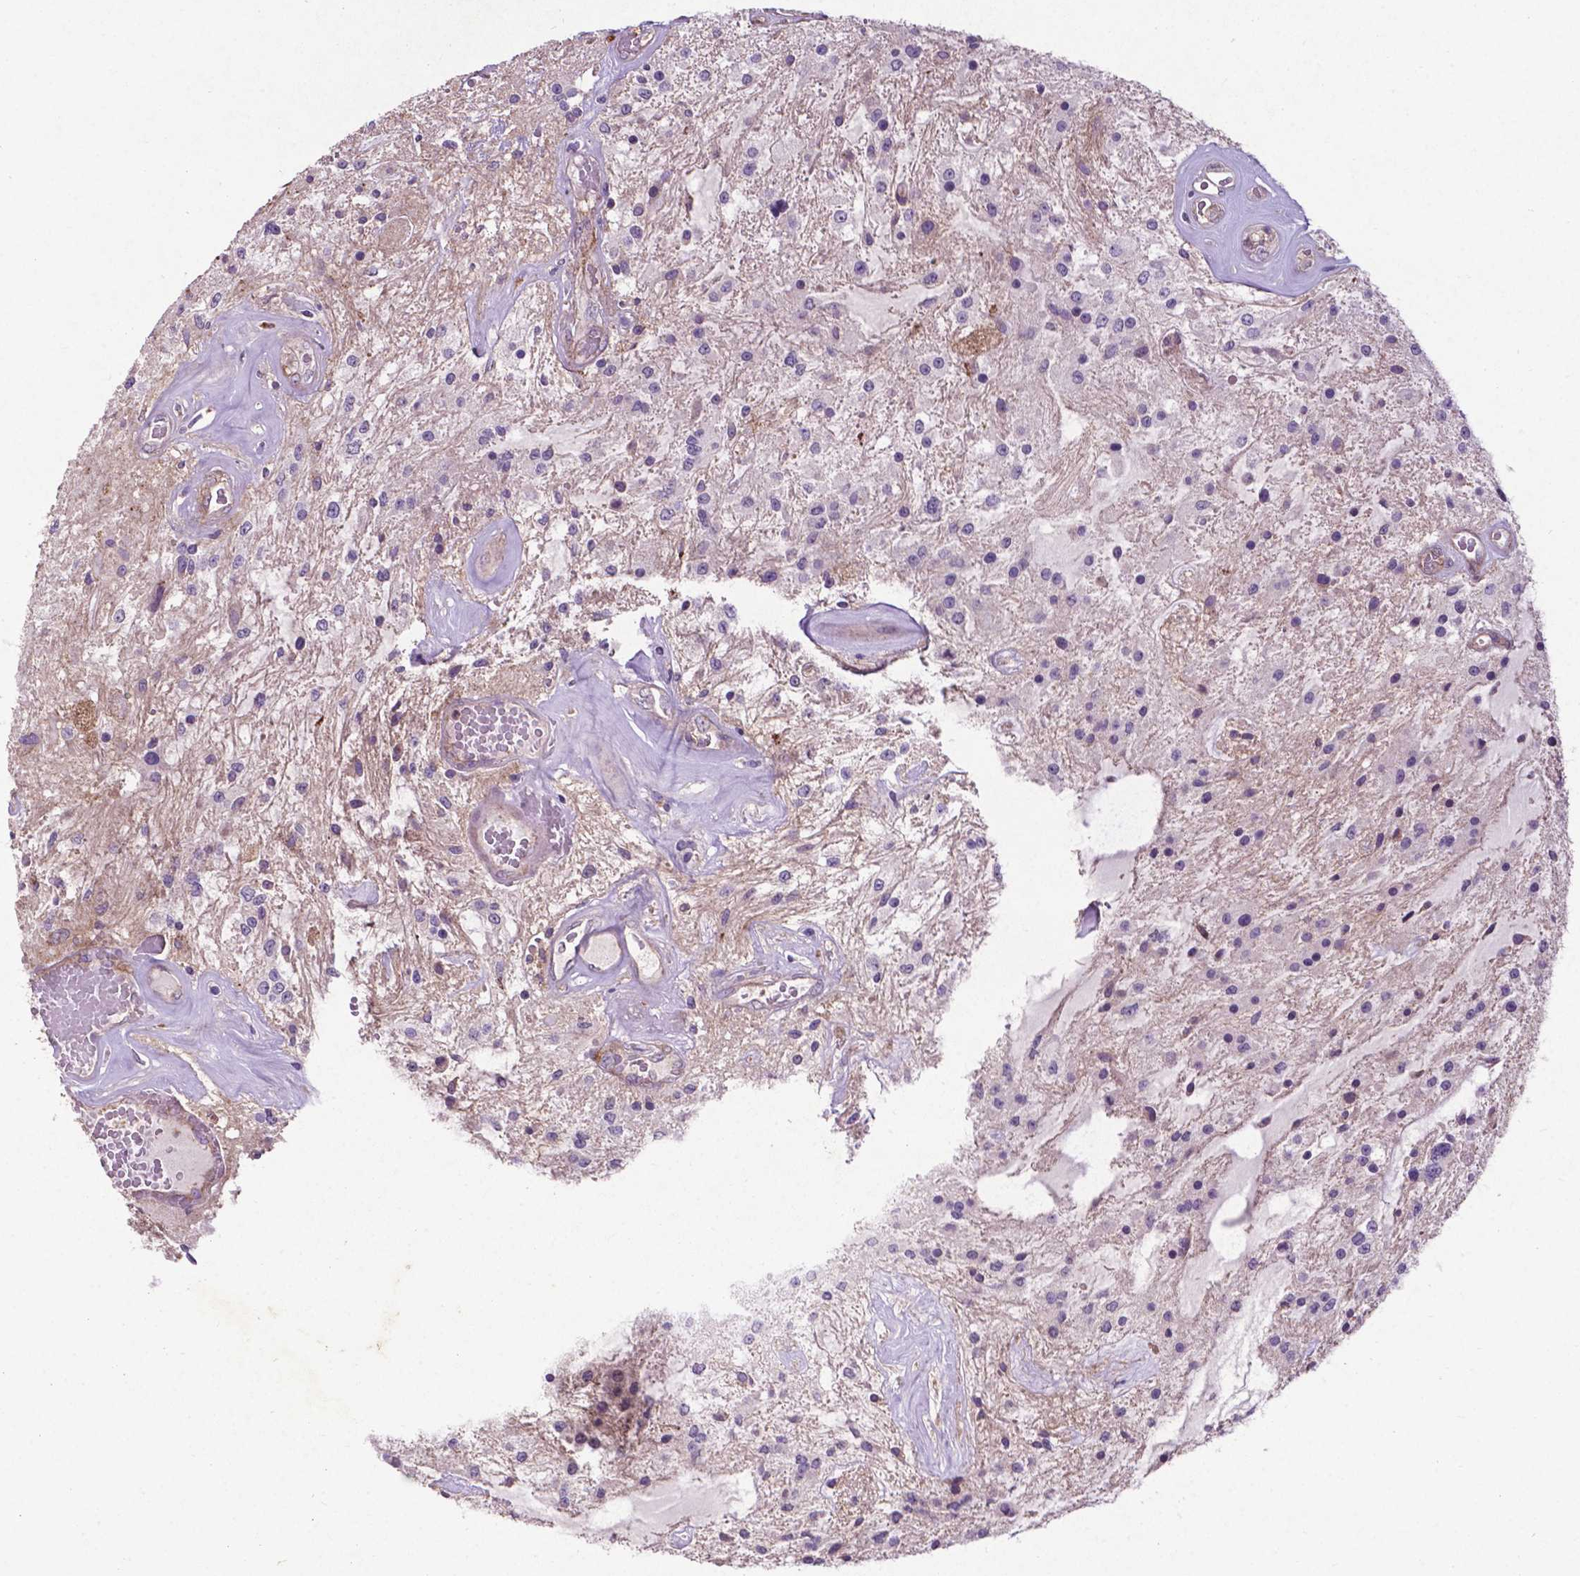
{"staining": {"intensity": "negative", "quantity": "none", "location": "none"}, "tissue": "glioma", "cell_type": "Tumor cells", "image_type": "cancer", "snomed": [{"axis": "morphology", "description": "Glioma, malignant, Low grade"}, {"axis": "topography", "description": "Cerebellum"}], "caption": "Image shows no significant protein staining in tumor cells of malignant low-grade glioma.", "gene": "RRAS", "patient": {"sex": "female", "age": 14}}